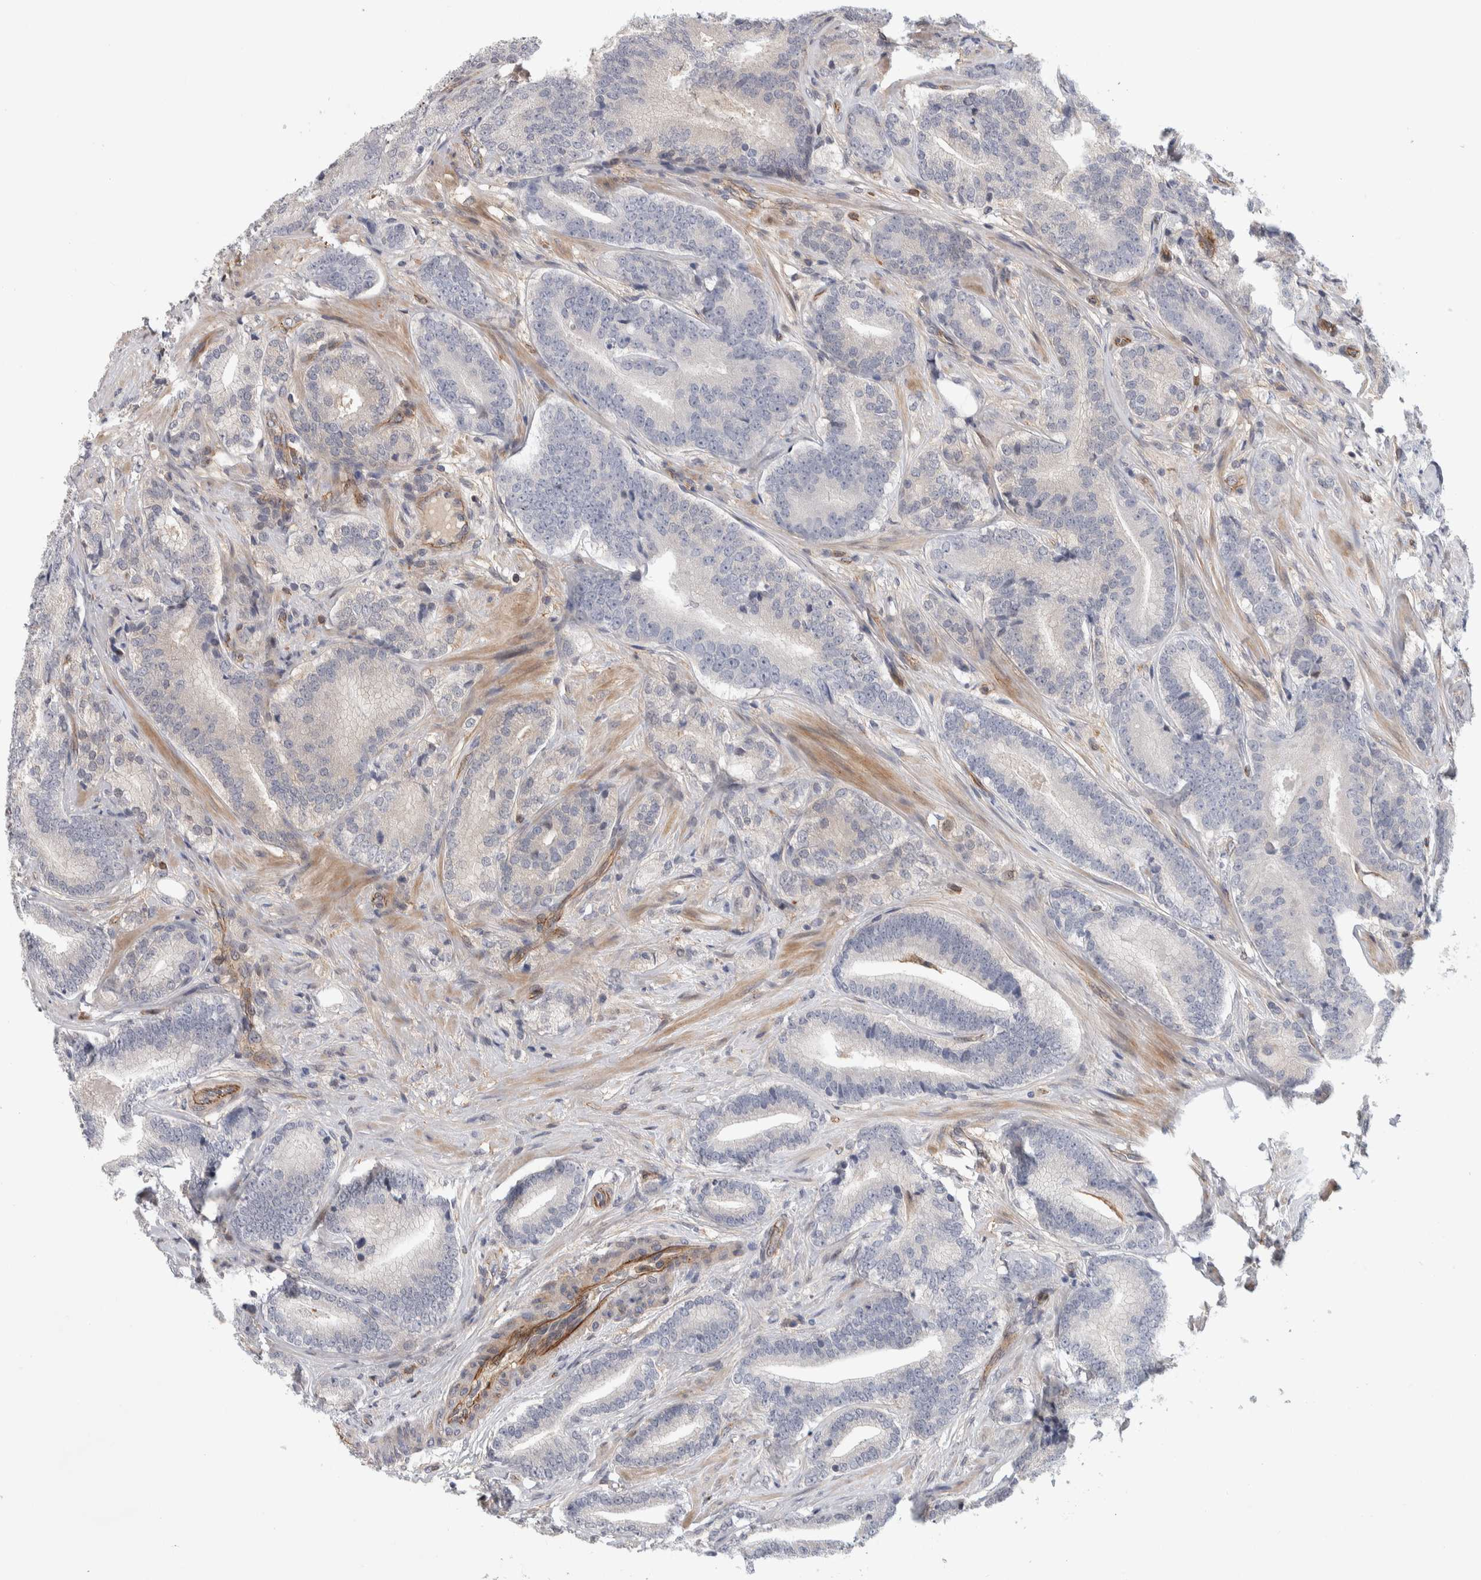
{"staining": {"intensity": "negative", "quantity": "none", "location": "none"}, "tissue": "prostate cancer", "cell_type": "Tumor cells", "image_type": "cancer", "snomed": [{"axis": "morphology", "description": "Adenocarcinoma, High grade"}, {"axis": "topography", "description": "Prostate"}], "caption": "IHC photomicrograph of high-grade adenocarcinoma (prostate) stained for a protein (brown), which demonstrates no staining in tumor cells.", "gene": "ZNF862", "patient": {"sex": "male", "age": 55}}